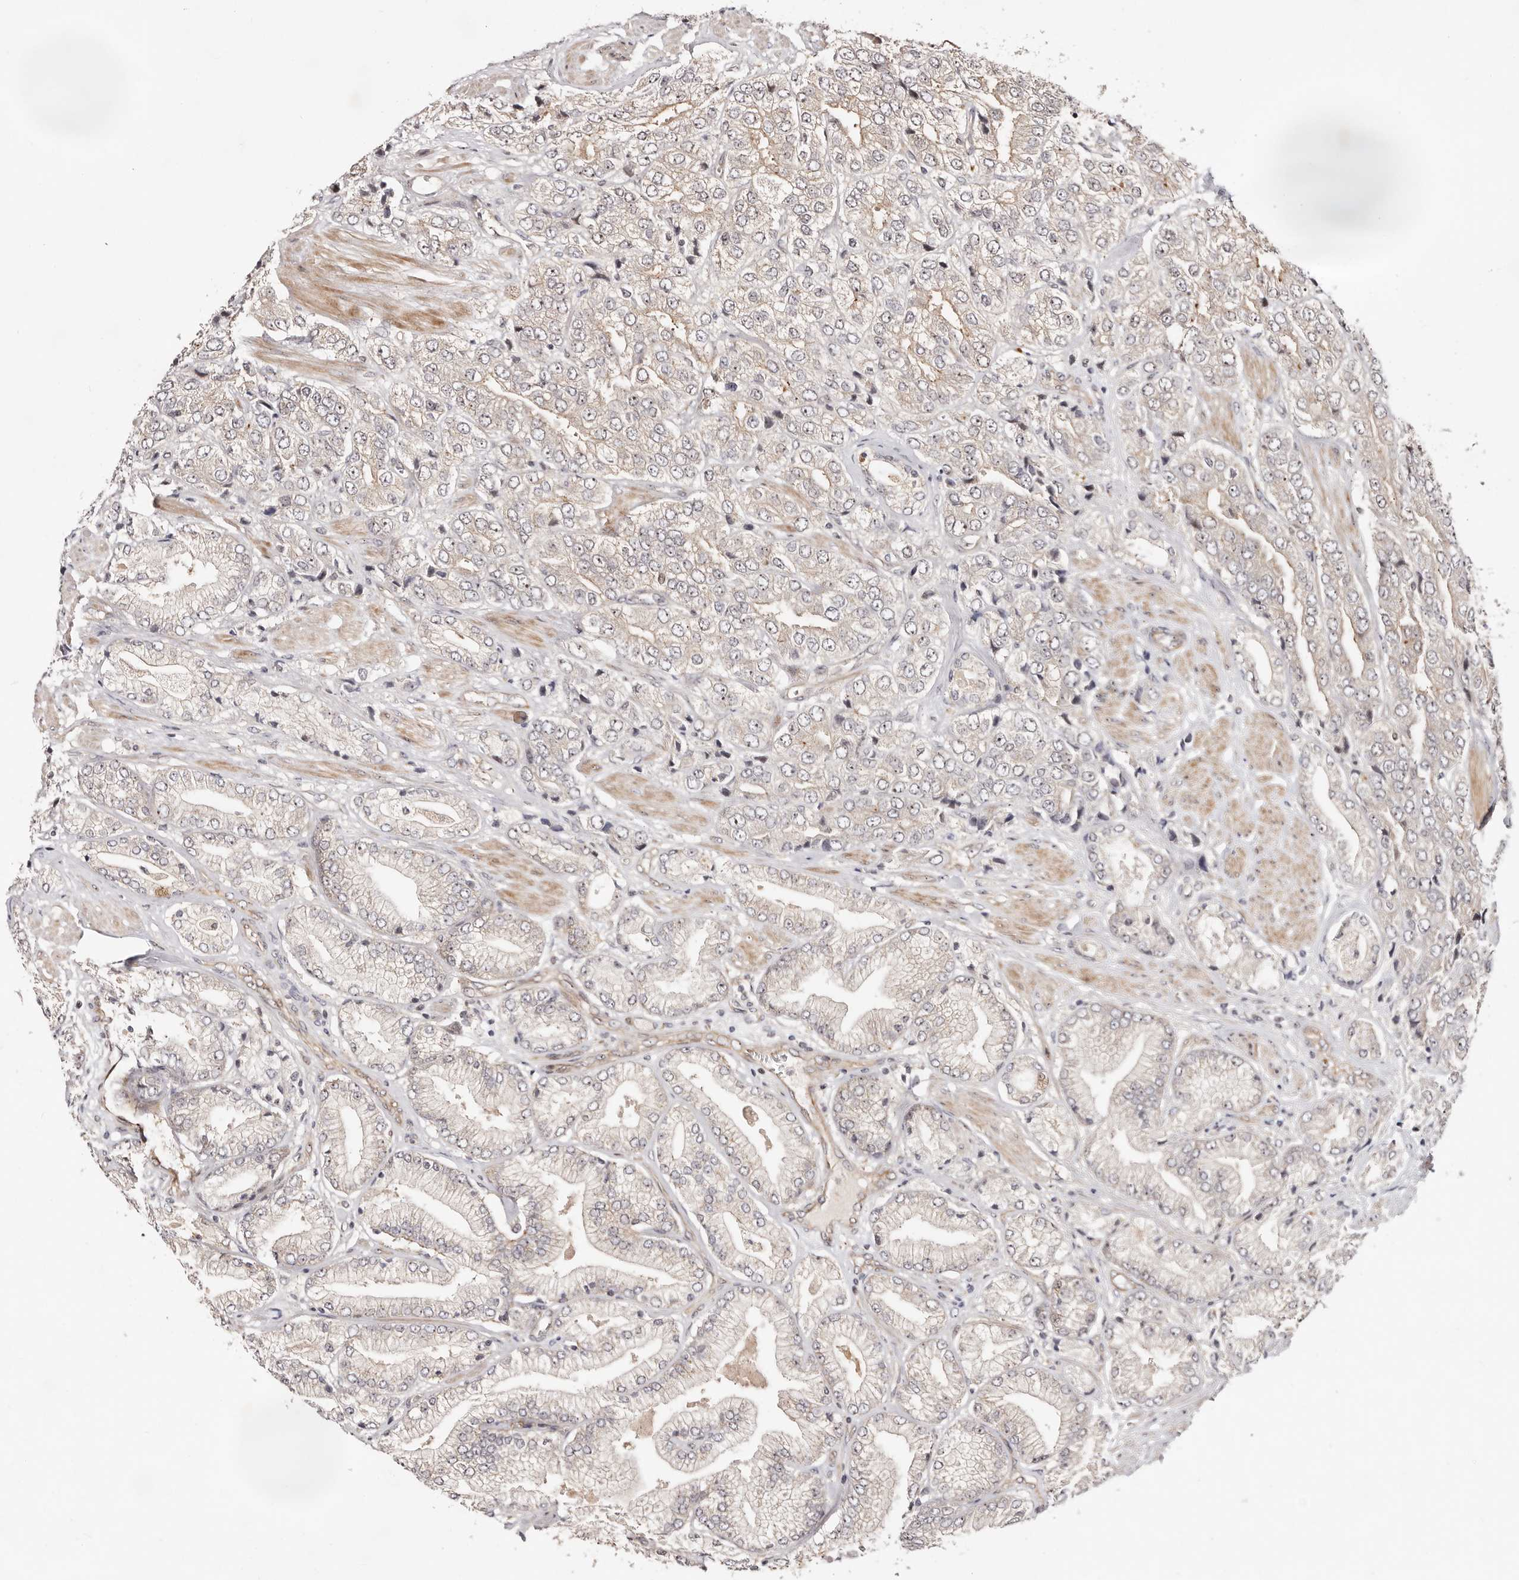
{"staining": {"intensity": "weak", "quantity": "<25%", "location": "cytoplasmic/membranous"}, "tissue": "prostate cancer", "cell_type": "Tumor cells", "image_type": "cancer", "snomed": [{"axis": "morphology", "description": "Adenocarcinoma, High grade"}, {"axis": "topography", "description": "Prostate"}], "caption": "Immunohistochemical staining of human prostate high-grade adenocarcinoma shows no significant expression in tumor cells. Brightfield microscopy of IHC stained with DAB (brown) and hematoxylin (blue), captured at high magnification.", "gene": "ODF2L", "patient": {"sex": "male", "age": 50}}